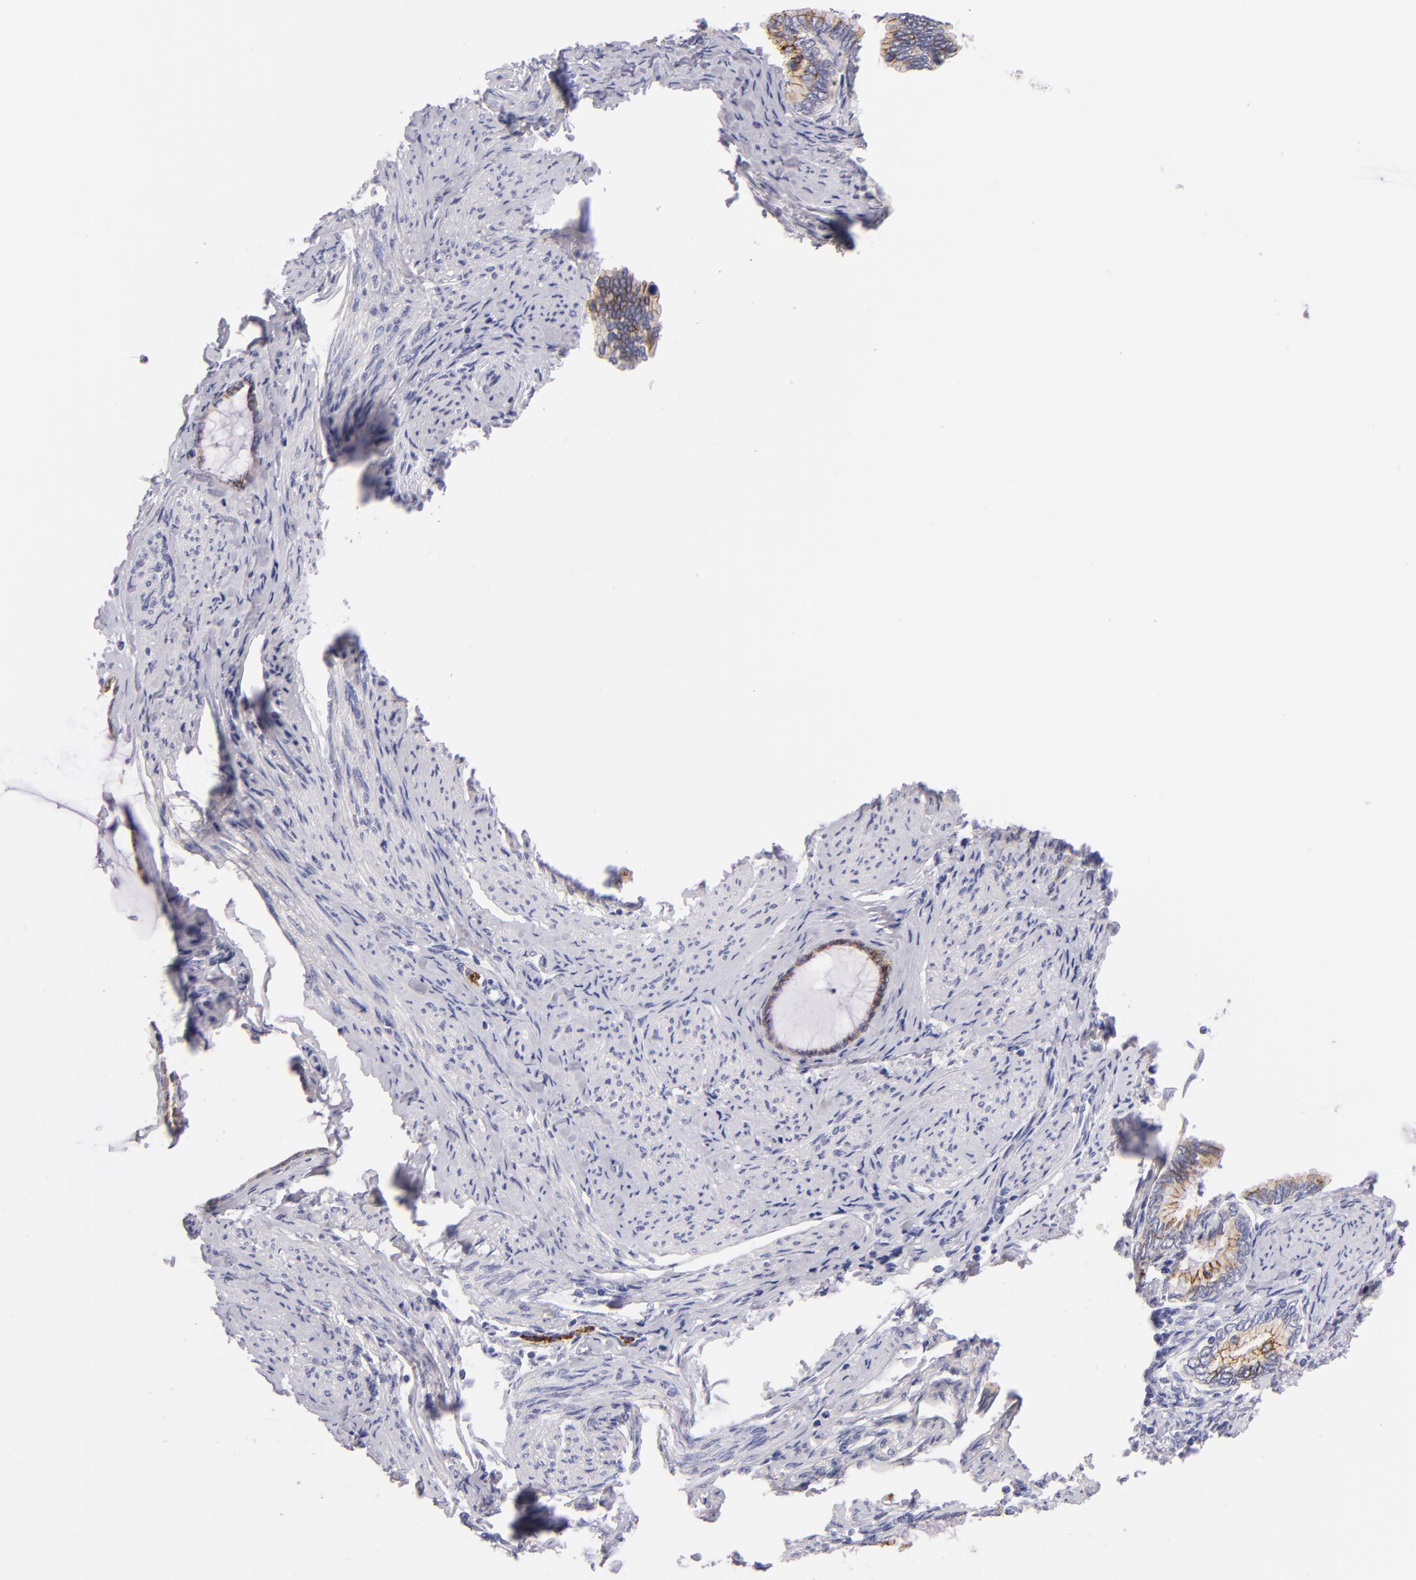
{"staining": {"intensity": "moderate", "quantity": ">75%", "location": "cytoplasmic/membranous"}, "tissue": "cervical cancer", "cell_type": "Tumor cells", "image_type": "cancer", "snomed": [{"axis": "morphology", "description": "Adenocarcinoma, NOS"}, {"axis": "topography", "description": "Cervix"}], "caption": "The histopathology image reveals staining of cervical adenocarcinoma, revealing moderate cytoplasmic/membranous protein positivity (brown color) within tumor cells. (brown staining indicates protein expression, while blue staining denotes nuclei).", "gene": "CDH3", "patient": {"sex": "female", "age": 49}}